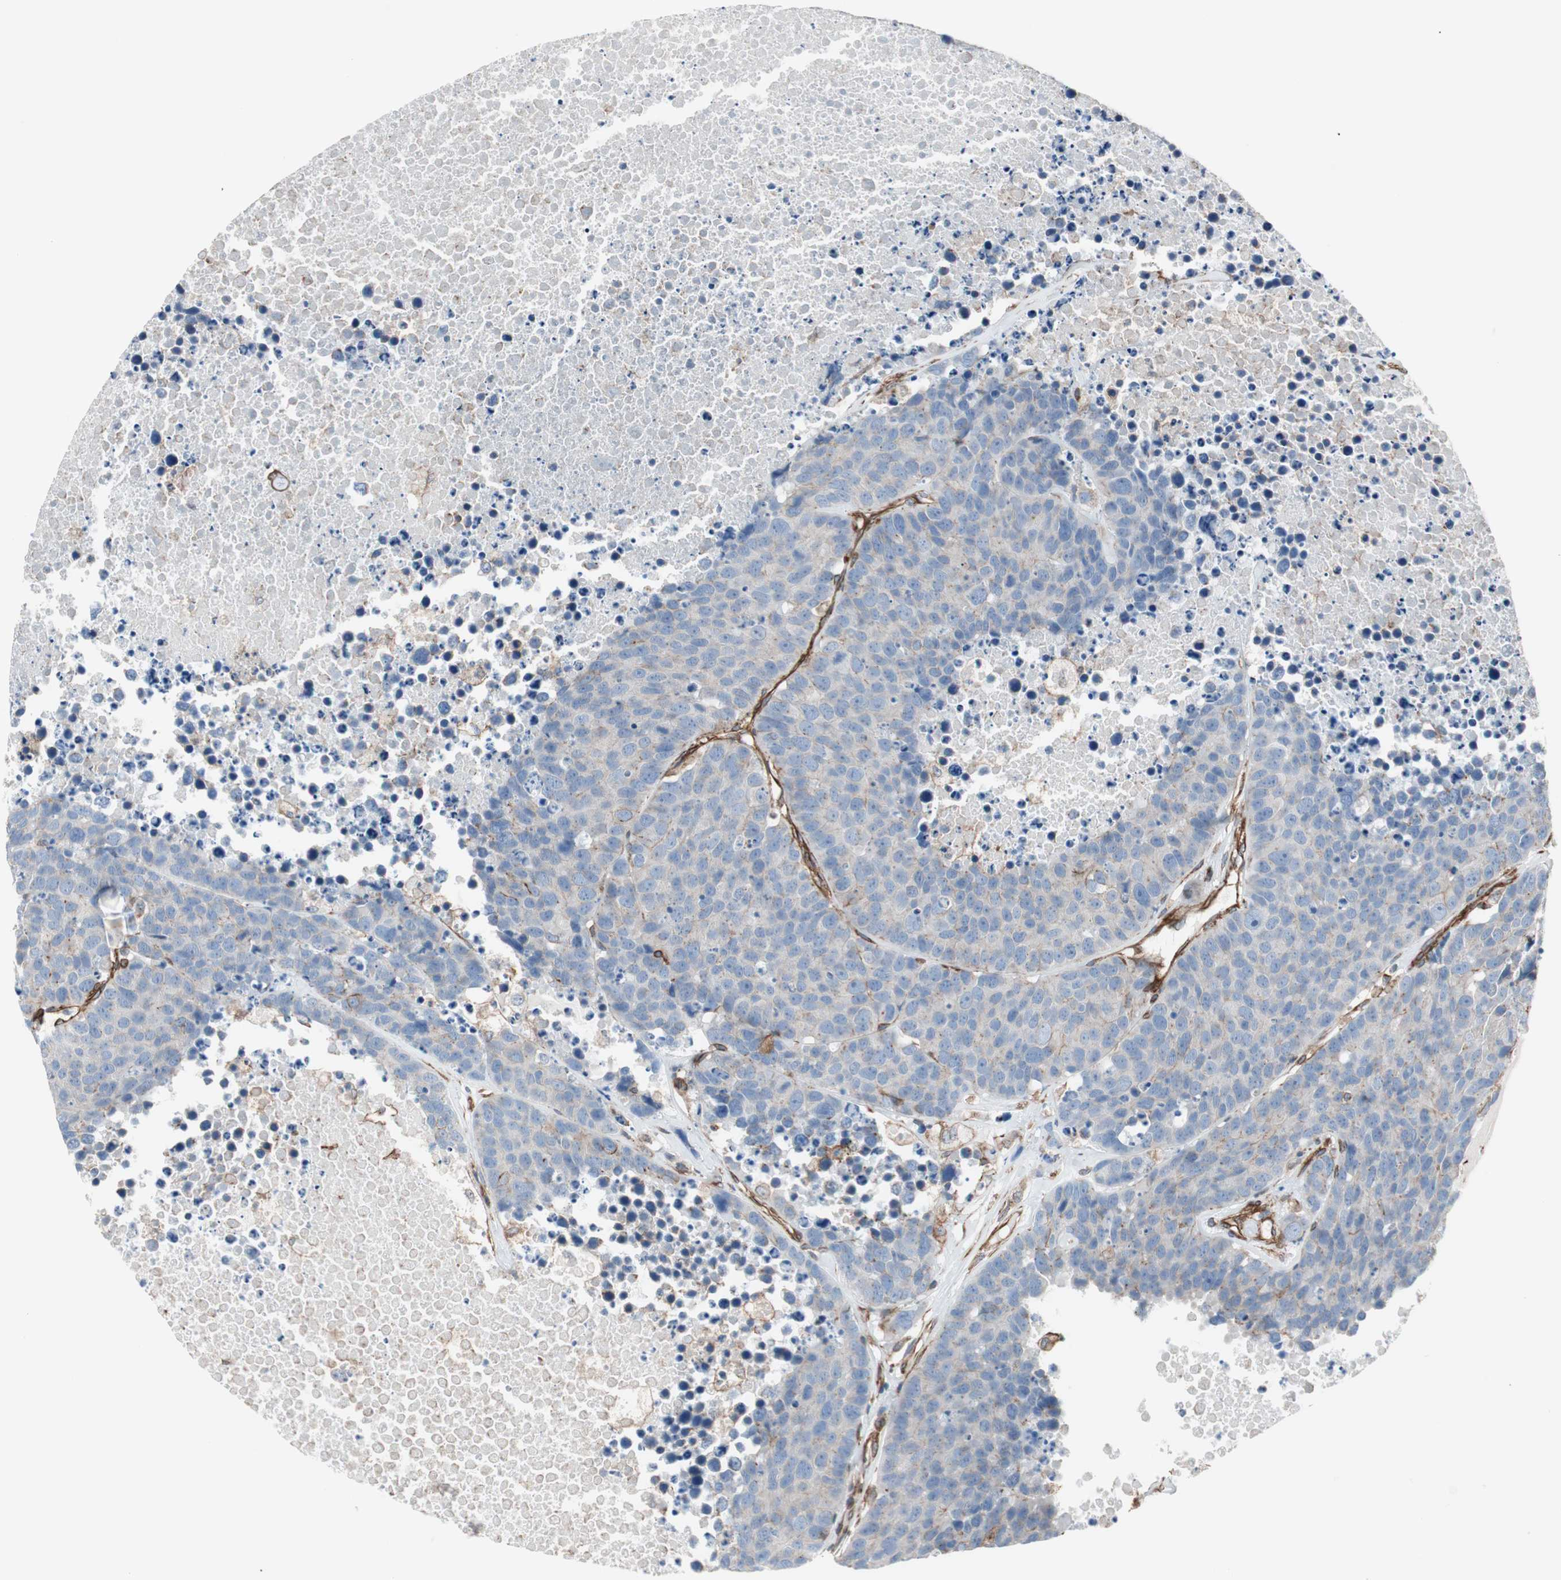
{"staining": {"intensity": "weak", "quantity": "25%-75%", "location": "cytoplasmic/membranous"}, "tissue": "carcinoid", "cell_type": "Tumor cells", "image_type": "cancer", "snomed": [{"axis": "morphology", "description": "Carcinoid, malignant, NOS"}, {"axis": "topography", "description": "Lung"}], "caption": "Carcinoid stained with a protein marker reveals weak staining in tumor cells.", "gene": "TCTA", "patient": {"sex": "male", "age": 60}}